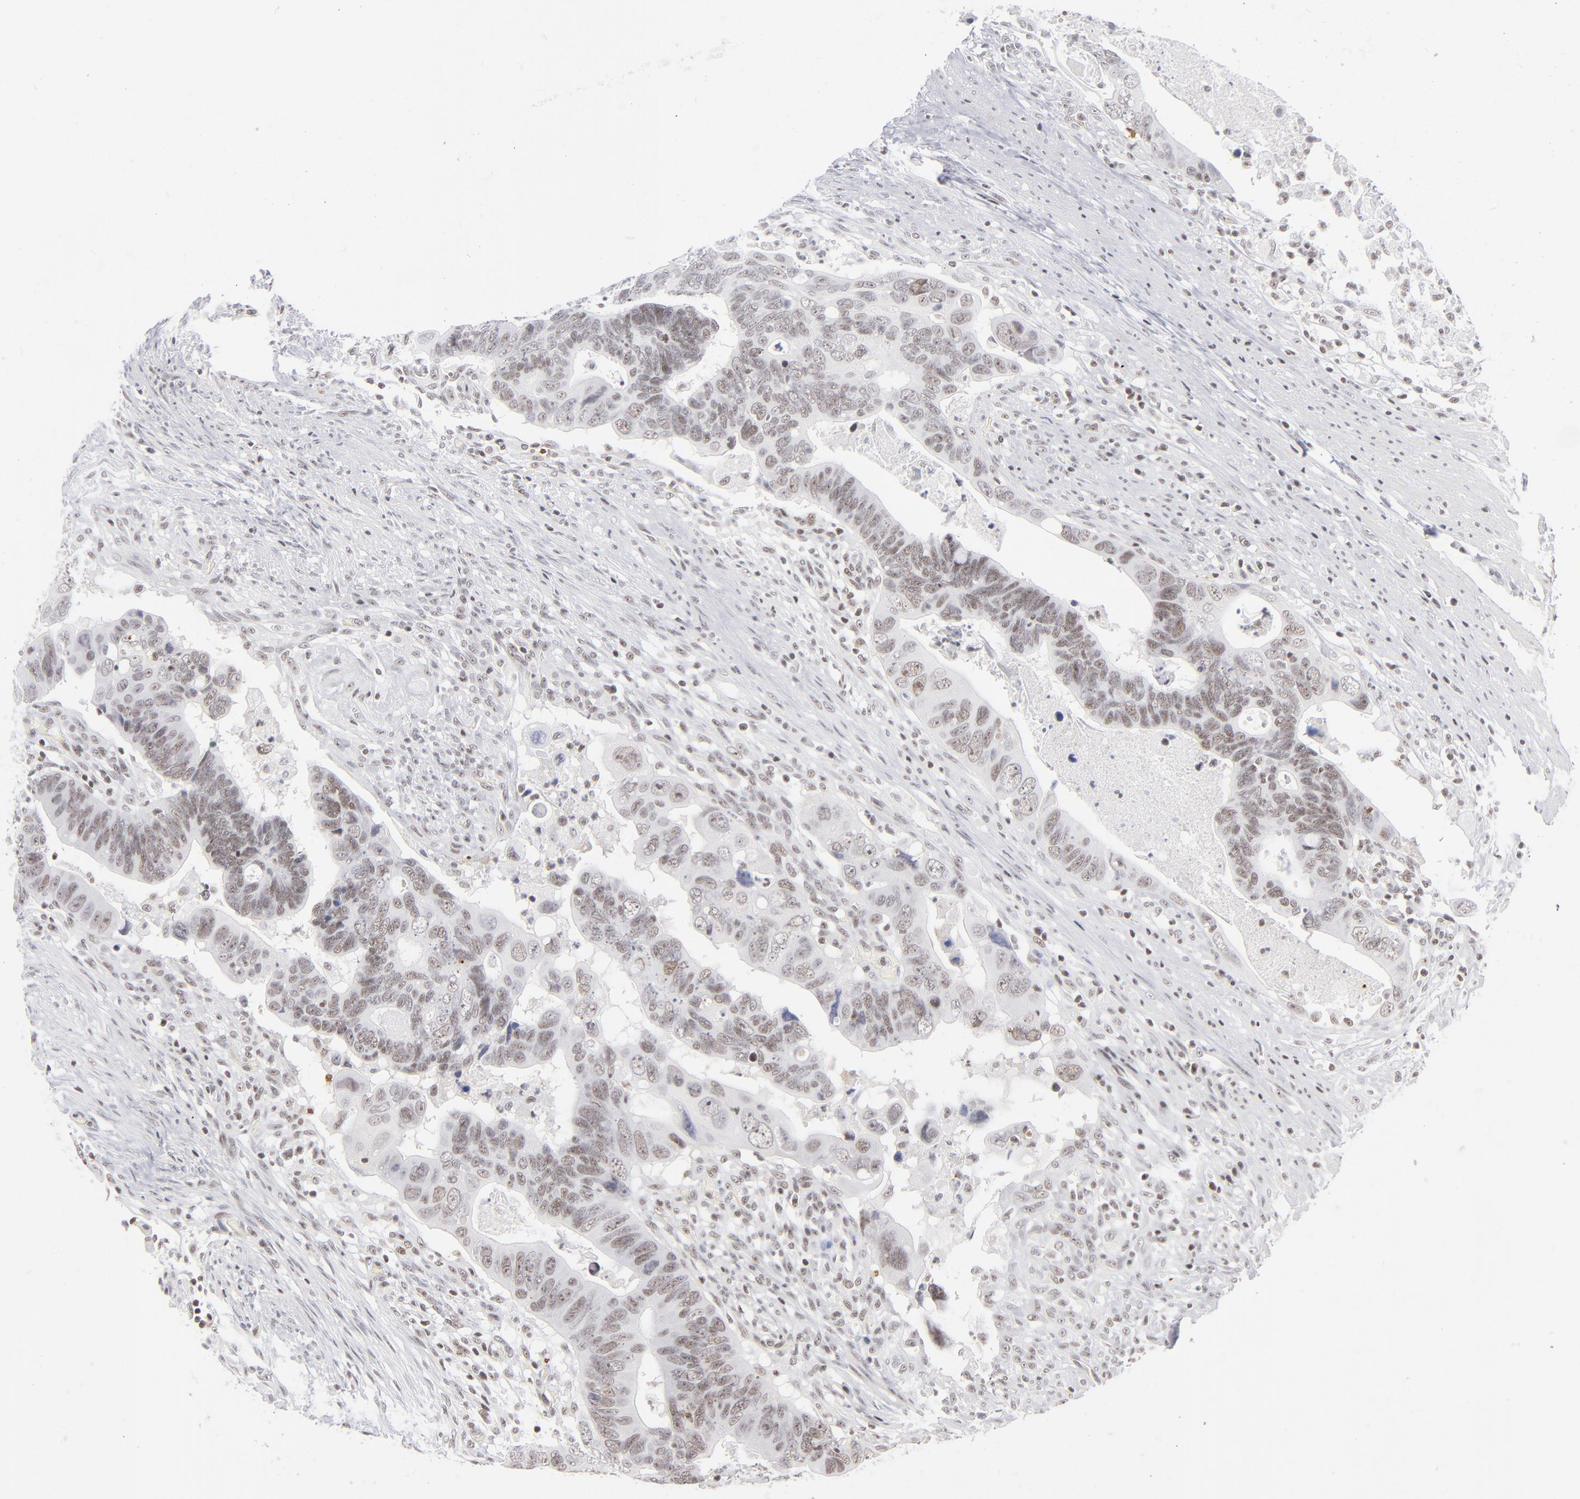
{"staining": {"intensity": "weak", "quantity": "25%-75%", "location": "nuclear"}, "tissue": "colorectal cancer", "cell_type": "Tumor cells", "image_type": "cancer", "snomed": [{"axis": "morphology", "description": "Adenocarcinoma, NOS"}, {"axis": "topography", "description": "Rectum"}], "caption": "A low amount of weak nuclear staining is seen in approximately 25%-75% of tumor cells in colorectal cancer tissue.", "gene": "ZNF143", "patient": {"sex": "male", "age": 53}}